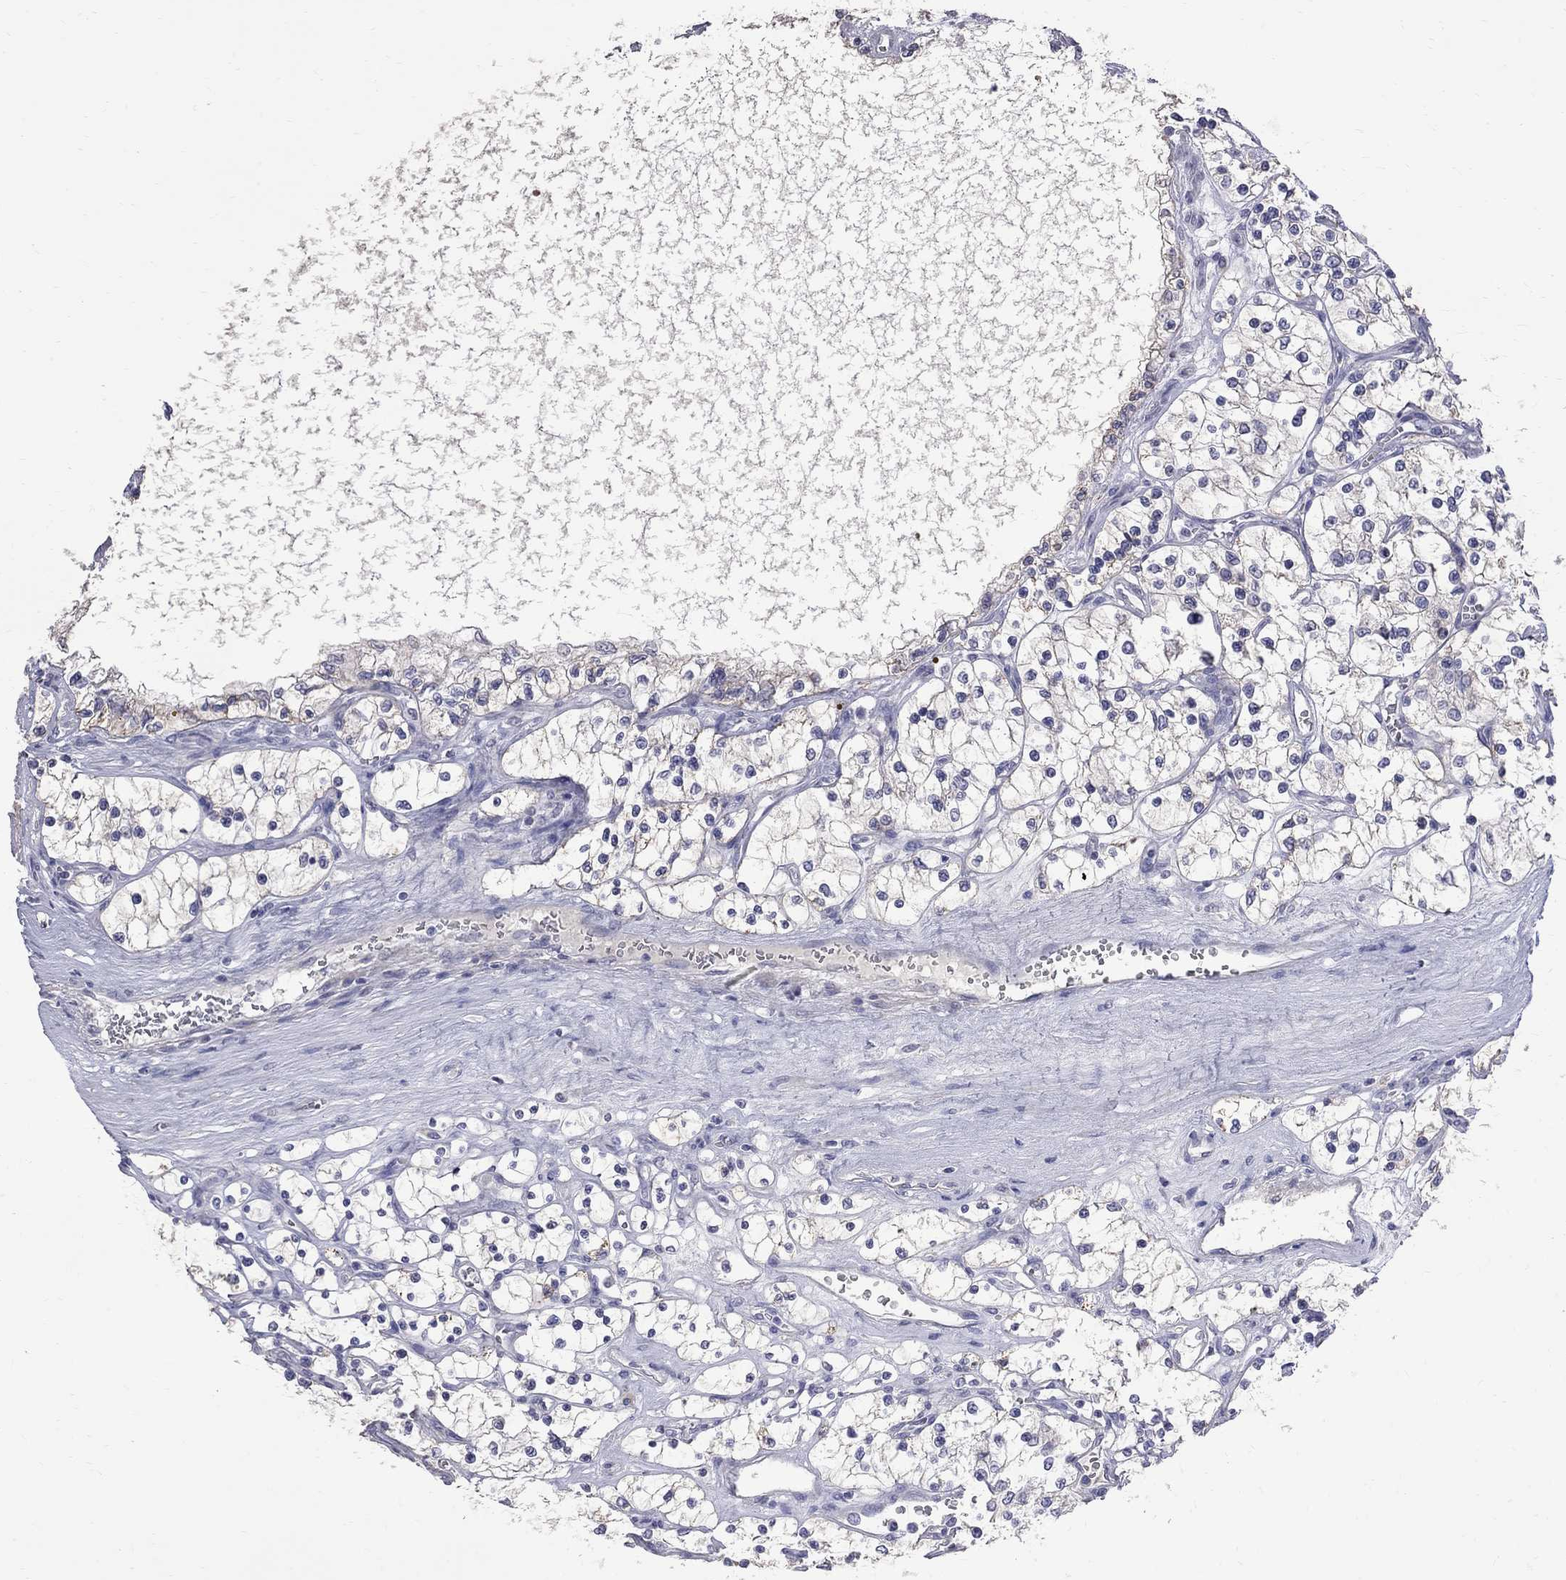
{"staining": {"intensity": "negative", "quantity": "none", "location": "none"}, "tissue": "renal cancer", "cell_type": "Tumor cells", "image_type": "cancer", "snomed": [{"axis": "morphology", "description": "Adenocarcinoma, NOS"}, {"axis": "topography", "description": "Kidney"}], "caption": "Immunohistochemistry (IHC) histopathology image of adenocarcinoma (renal) stained for a protein (brown), which exhibits no staining in tumor cells. (IHC, brightfield microscopy, high magnification).", "gene": "CKAP2", "patient": {"sex": "female", "age": 69}}